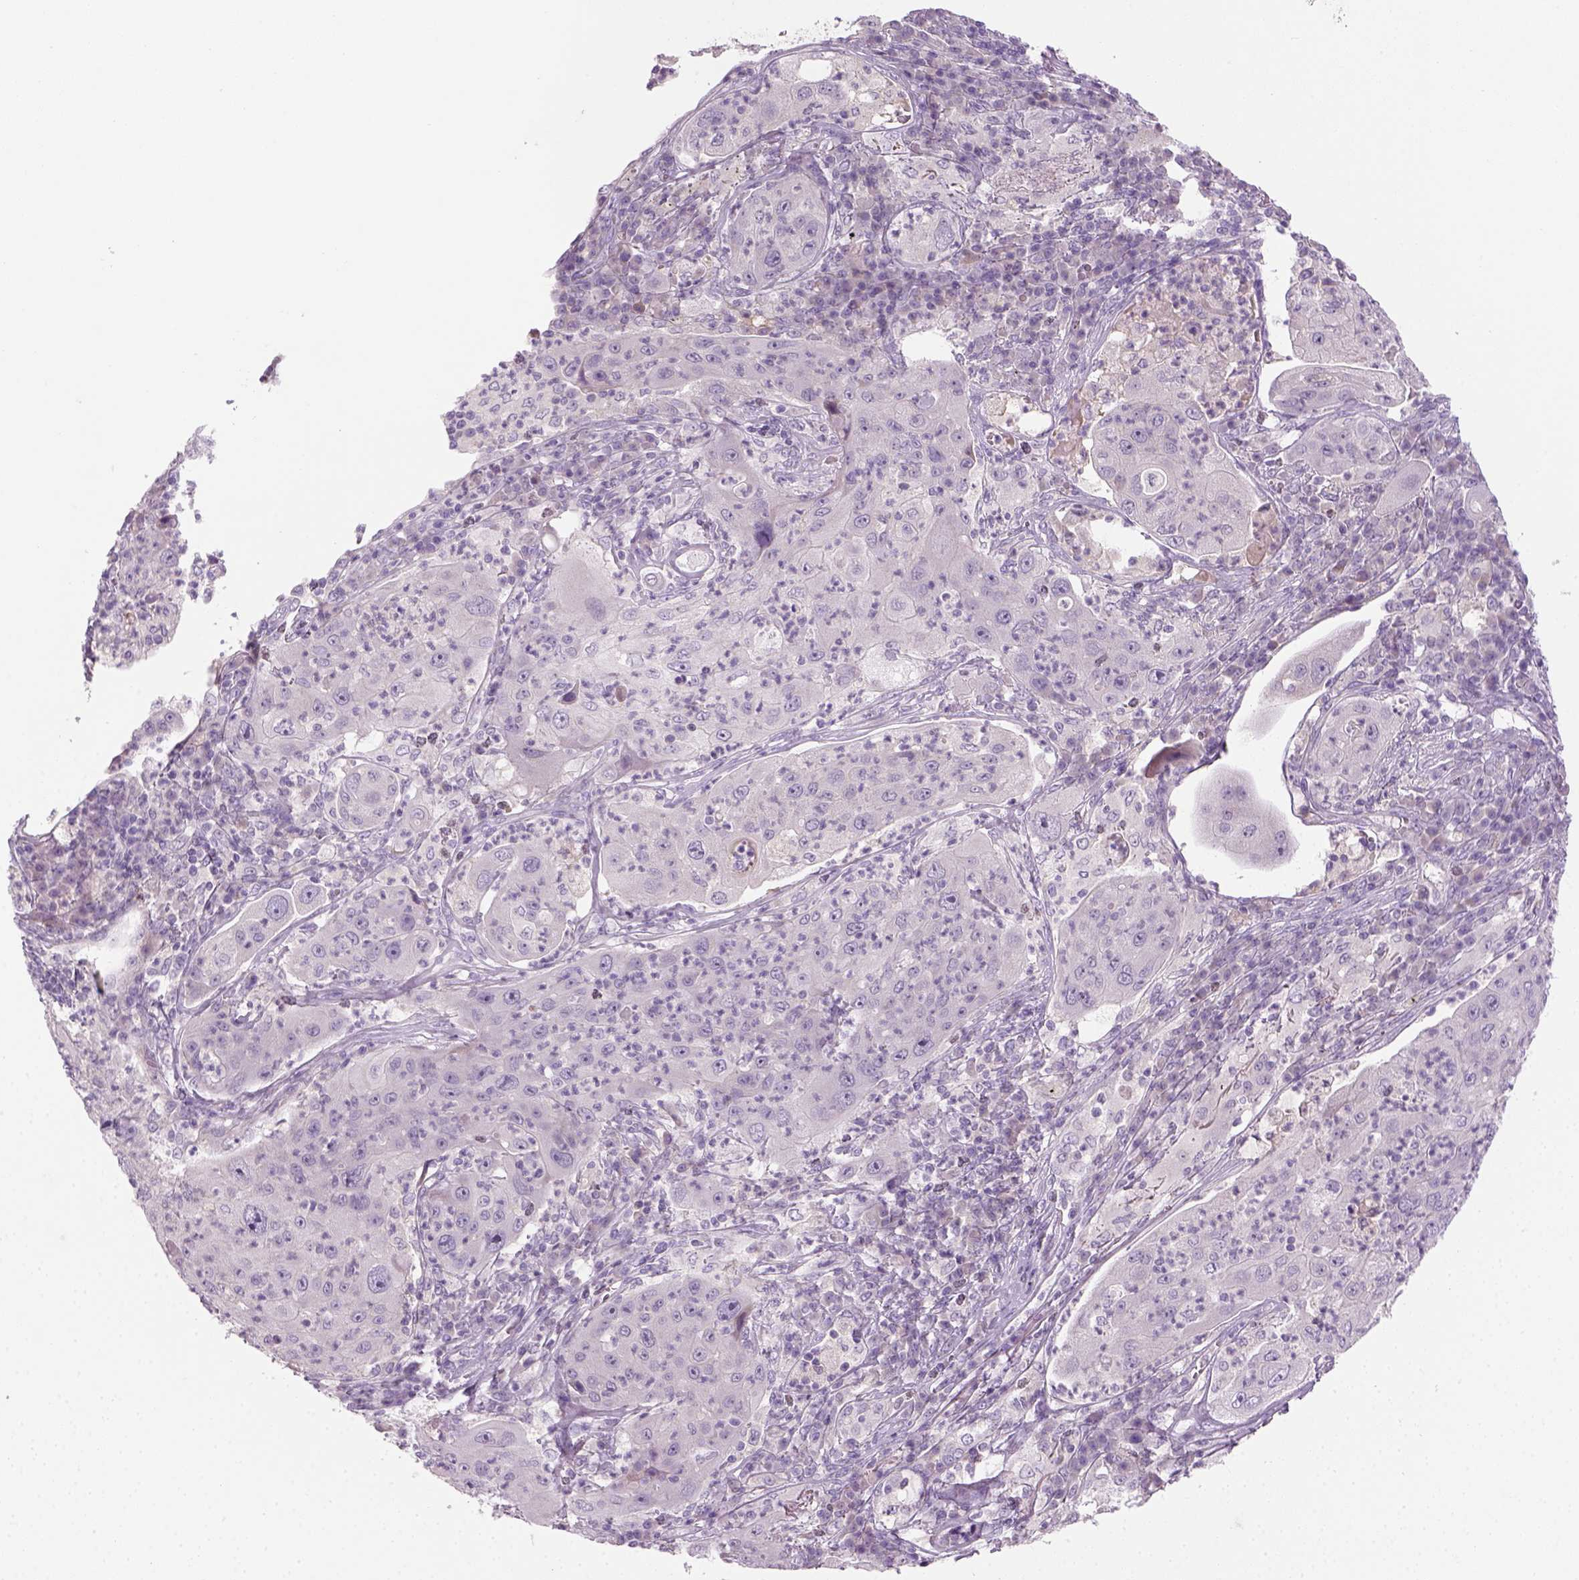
{"staining": {"intensity": "negative", "quantity": "none", "location": "none"}, "tissue": "lung cancer", "cell_type": "Tumor cells", "image_type": "cancer", "snomed": [{"axis": "morphology", "description": "Squamous cell carcinoma, NOS"}, {"axis": "topography", "description": "Lung"}], "caption": "This is an immunohistochemistry (IHC) image of human lung cancer (squamous cell carcinoma). There is no expression in tumor cells.", "gene": "GFI1B", "patient": {"sex": "female", "age": 59}}